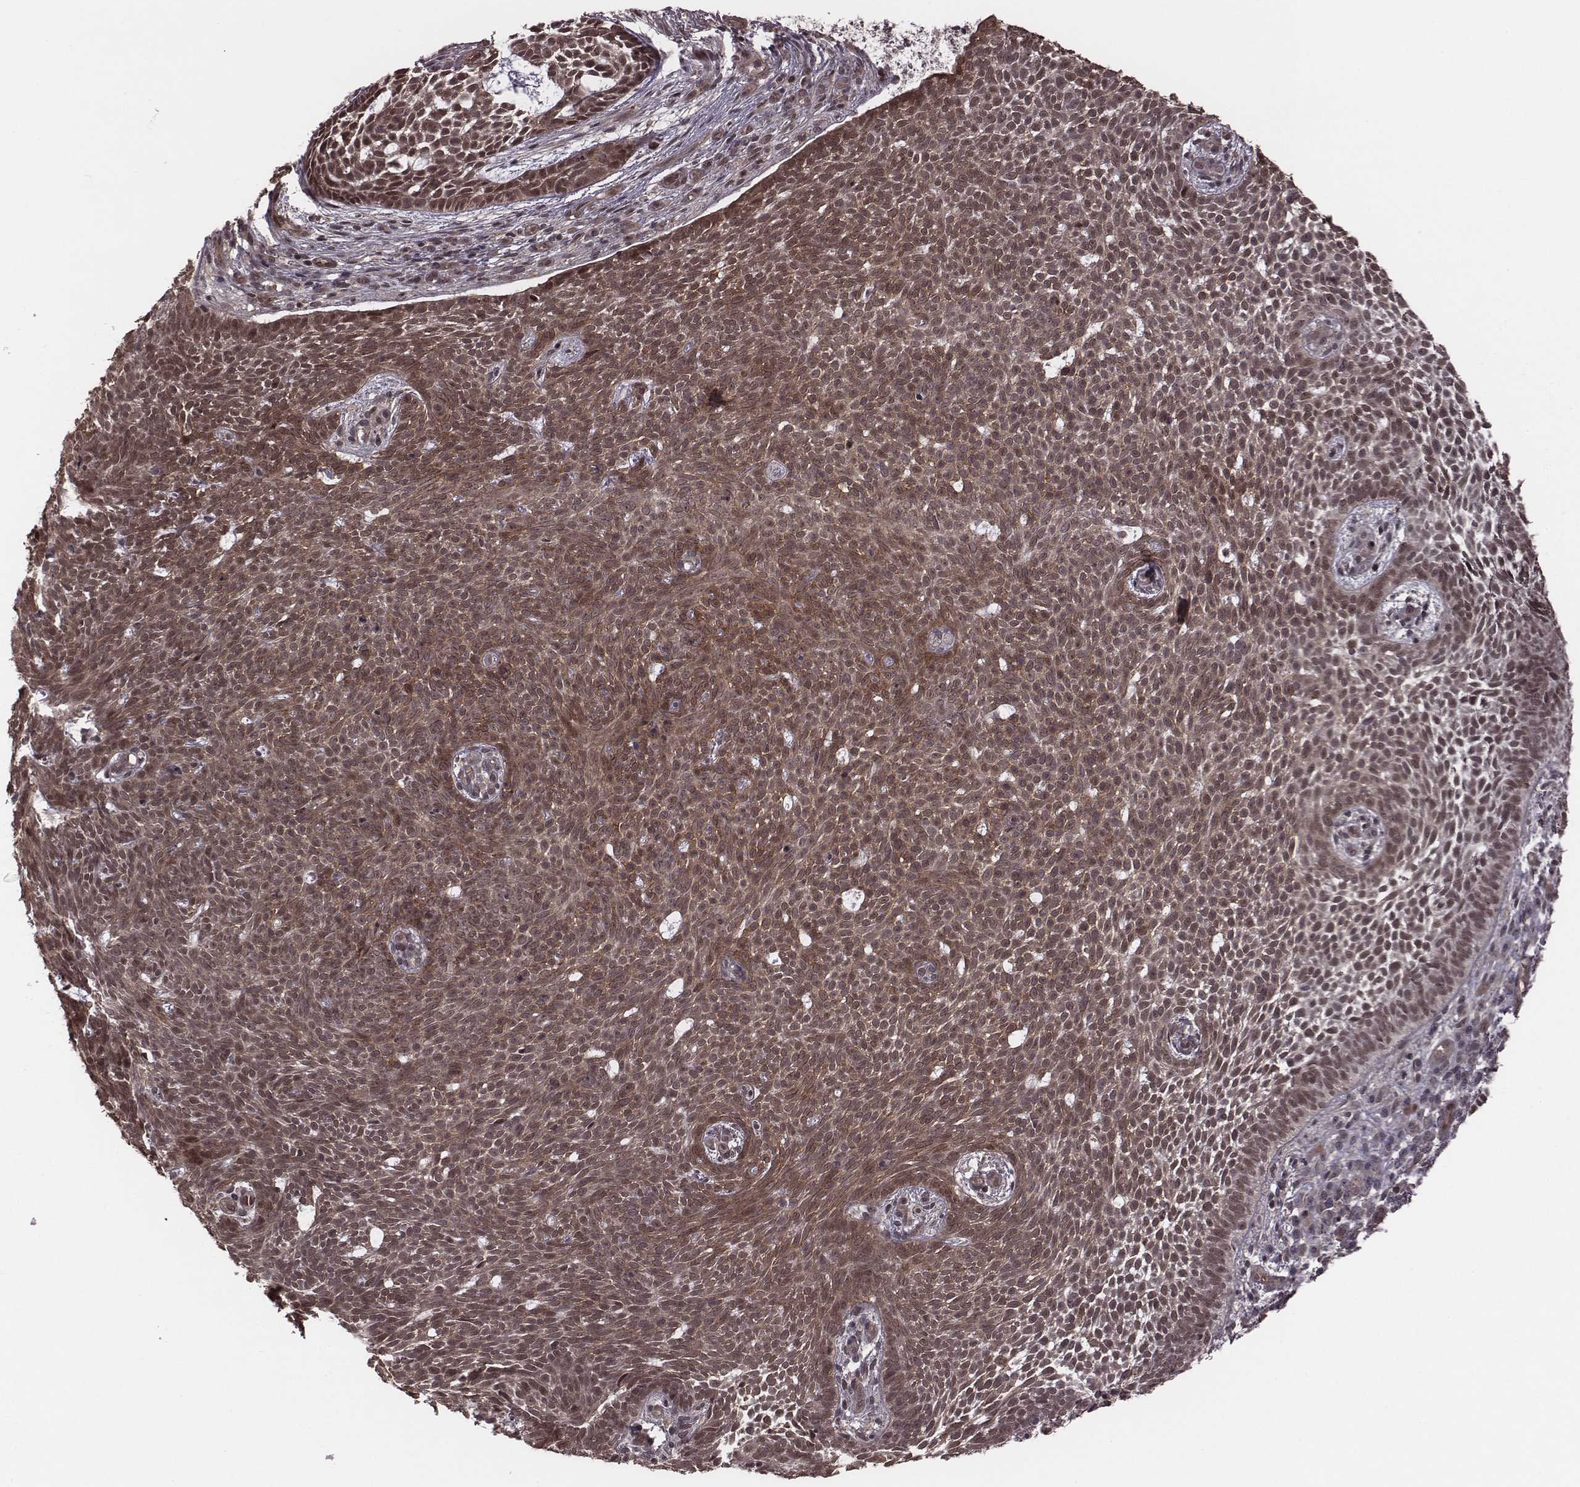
{"staining": {"intensity": "moderate", "quantity": ">75%", "location": "cytoplasmic/membranous,nuclear"}, "tissue": "skin cancer", "cell_type": "Tumor cells", "image_type": "cancer", "snomed": [{"axis": "morphology", "description": "Basal cell carcinoma"}, {"axis": "topography", "description": "Skin"}], "caption": "Human basal cell carcinoma (skin) stained with a brown dye reveals moderate cytoplasmic/membranous and nuclear positive staining in about >75% of tumor cells.", "gene": "RPL3", "patient": {"sex": "male", "age": 59}}